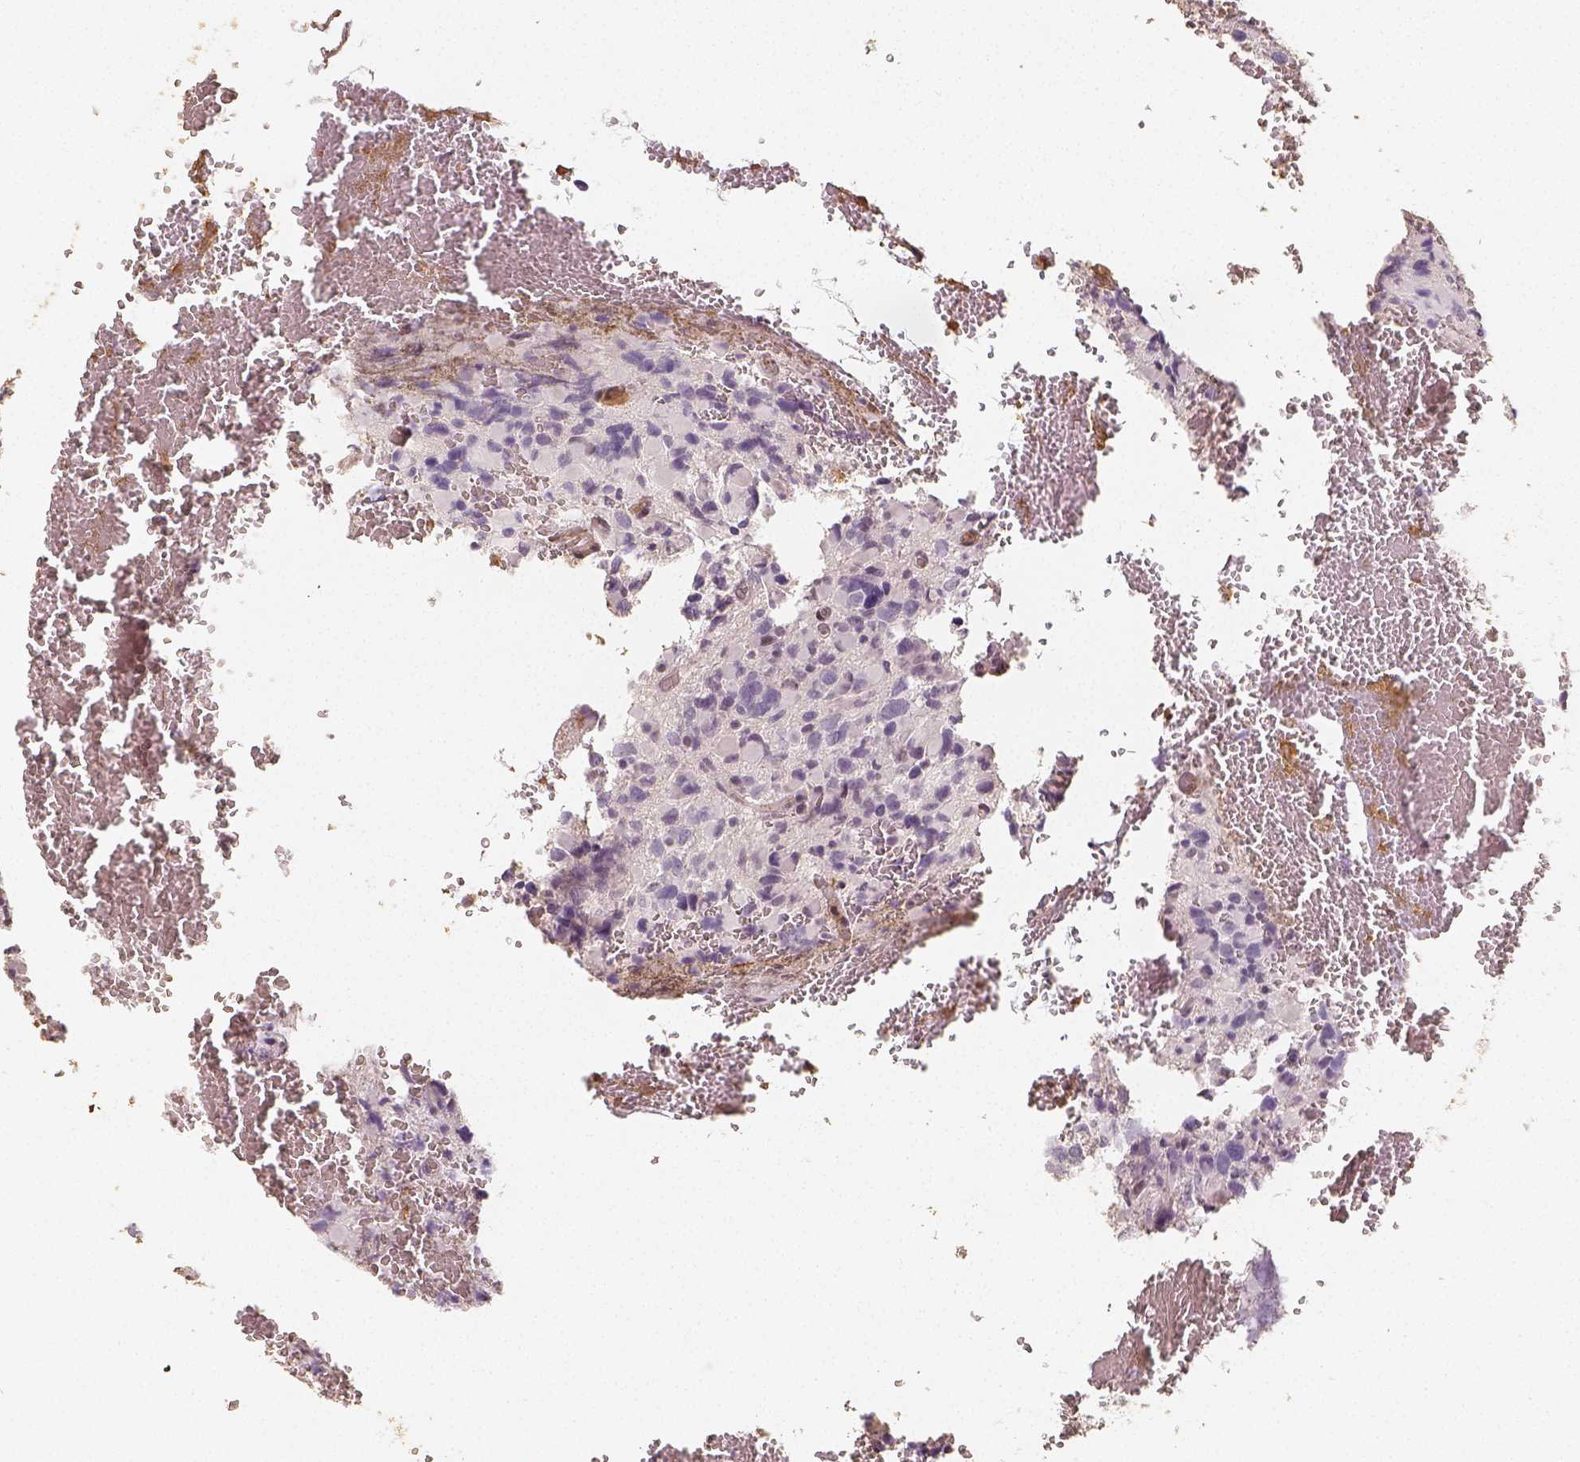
{"staining": {"intensity": "negative", "quantity": "none", "location": "none"}, "tissue": "glioma", "cell_type": "Tumor cells", "image_type": "cancer", "snomed": [{"axis": "morphology", "description": "Glioma, malignant, High grade"}, {"axis": "topography", "description": "Brain"}], "caption": "An image of human glioma is negative for staining in tumor cells. (Brightfield microscopy of DAB IHC at high magnification).", "gene": "HDAC1", "patient": {"sex": "female", "age": 40}}